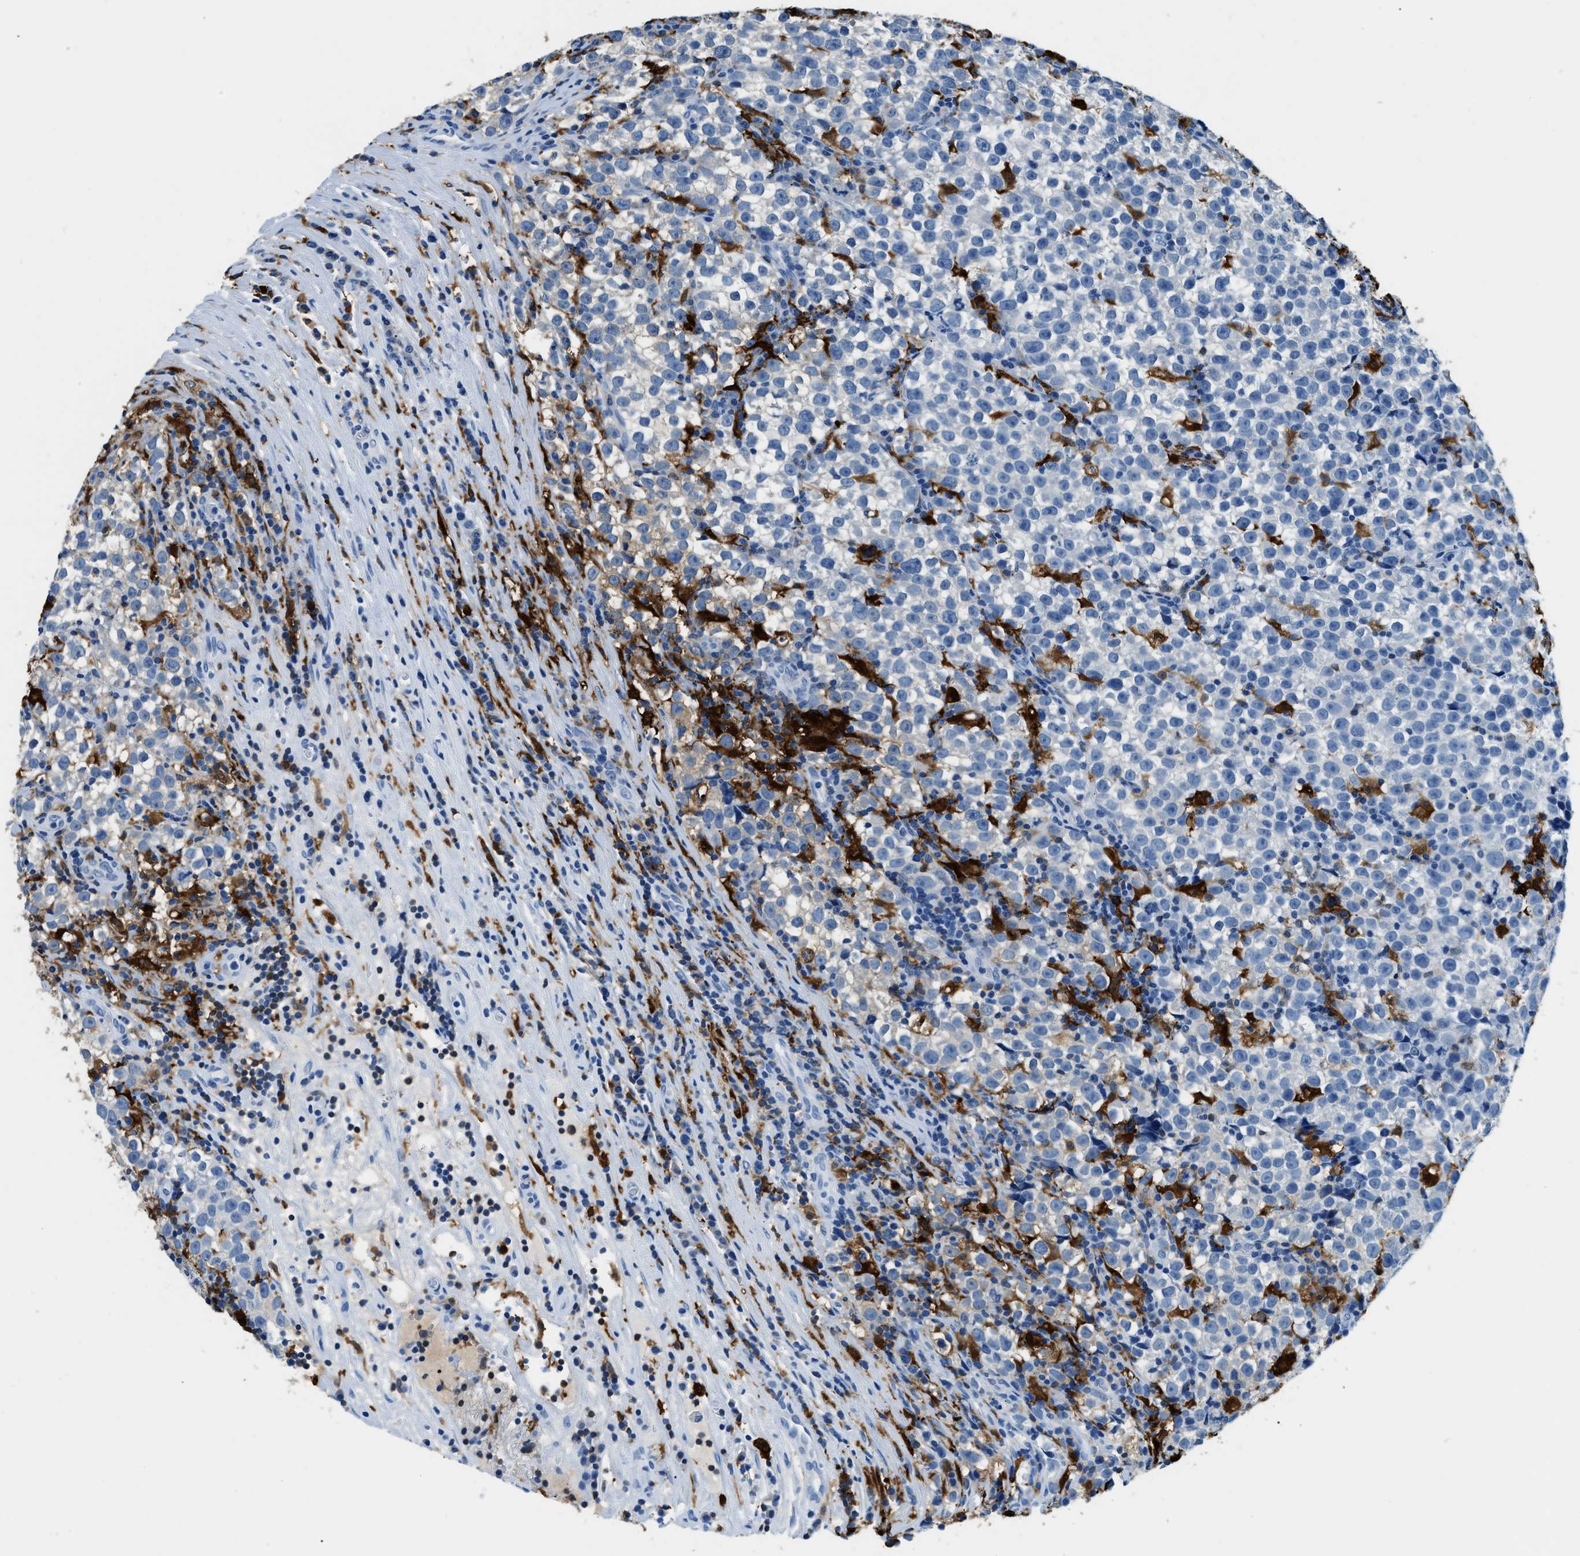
{"staining": {"intensity": "negative", "quantity": "none", "location": "none"}, "tissue": "testis cancer", "cell_type": "Tumor cells", "image_type": "cancer", "snomed": [{"axis": "morphology", "description": "Normal tissue, NOS"}, {"axis": "morphology", "description": "Seminoma, NOS"}, {"axis": "topography", "description": "Testis"}], "caption": "This histopathology image is of testis seminoma stained with IHC to label a protein in brown with the nuclei are counter-stained blue. There is no positivity in tumor cells.", "gene": "CAPG", "patient": {"sex": "male", "age": 43}}